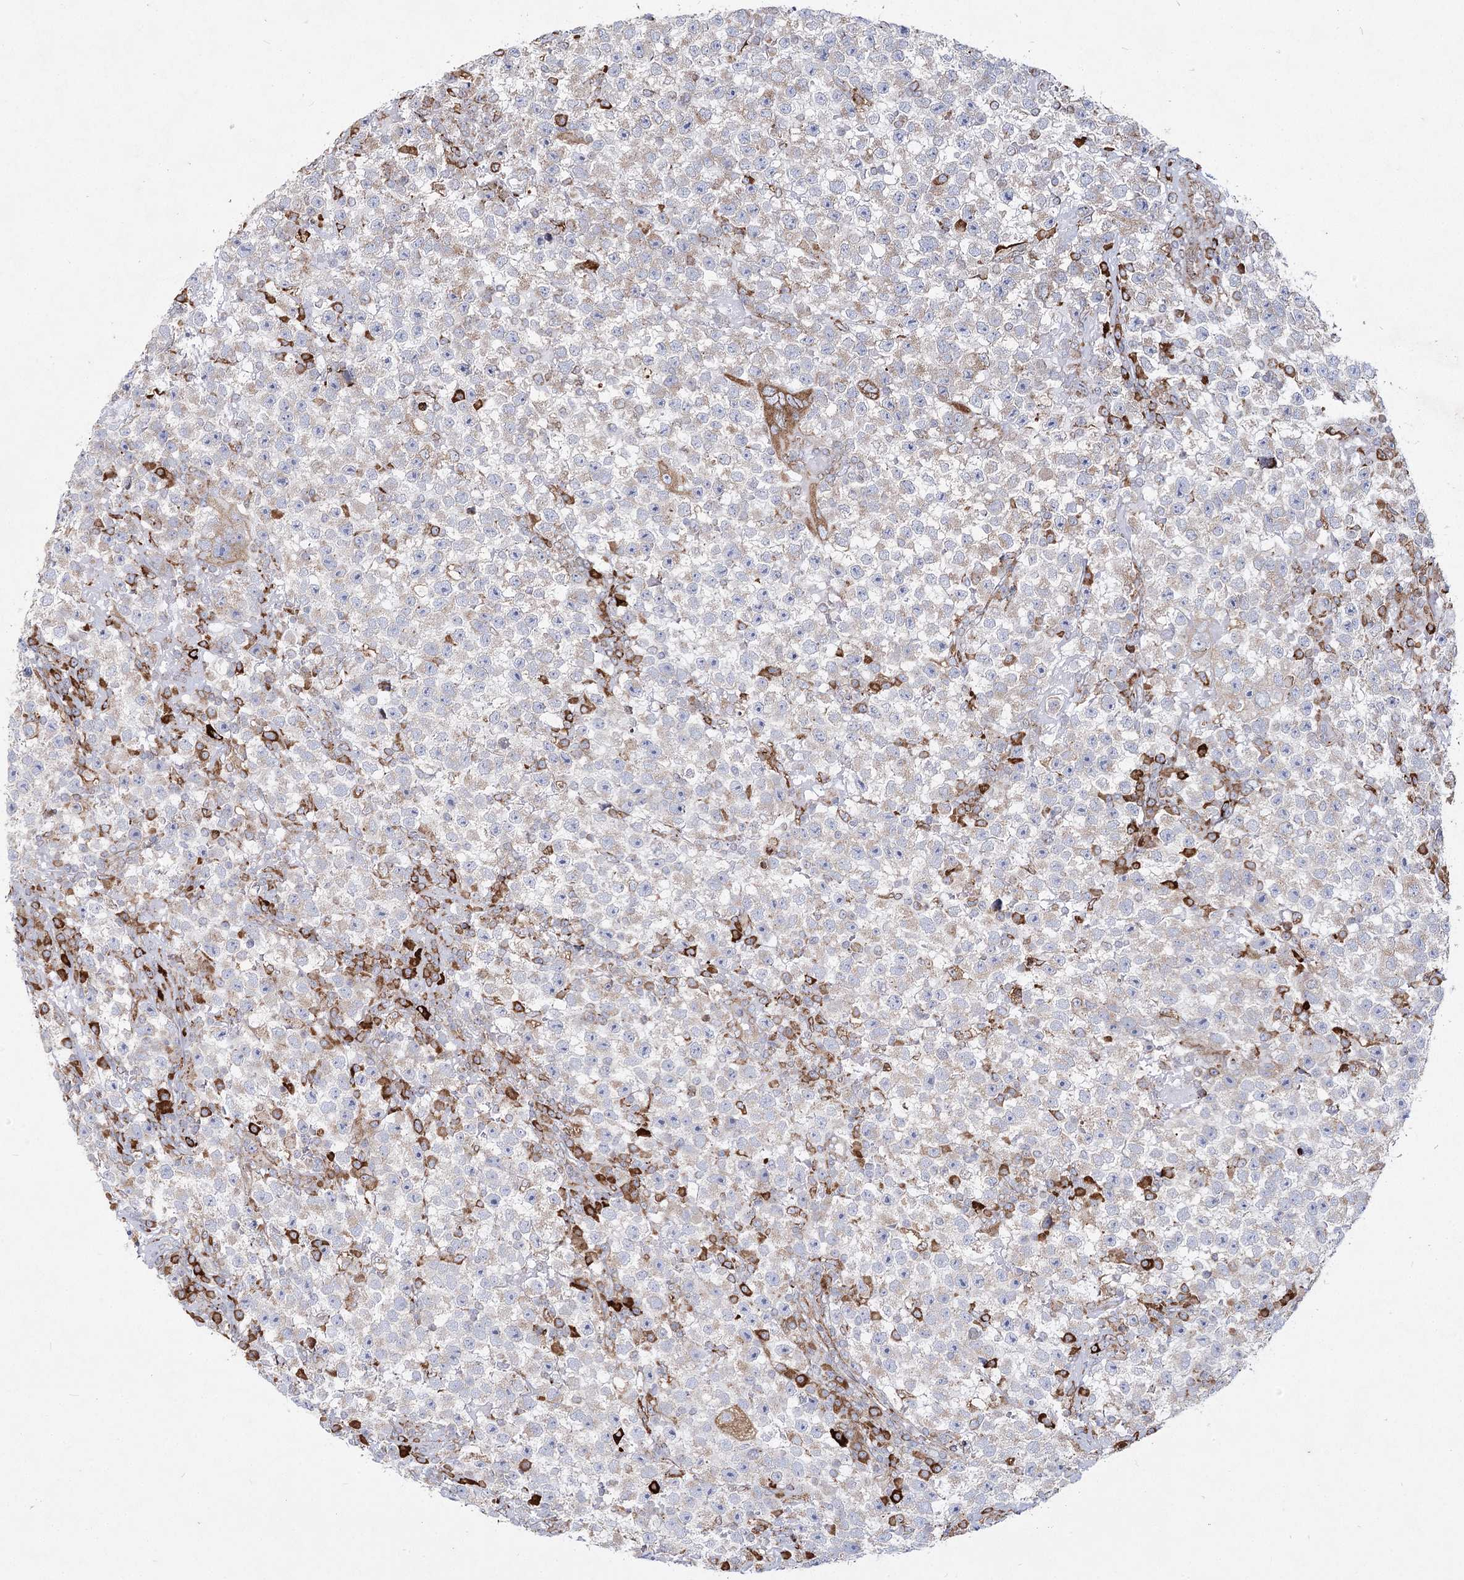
{"staining": {"intensity": "negative", "quantity": "none", "location": "none"}, "tissue": "testis cancer", "cell_type": "Tumor cells", "image_type": "cancer", "snomed": [{"axis": "morphology", "description": "Seminoma, NOS"}, {"axis": "topography", "description": "Testis"}], "caption": "Tumor cells are negative for protein expression in human testis seminoma.", "gene": "NHLRC2", "patient": {"sex": "male", "age": 22}}